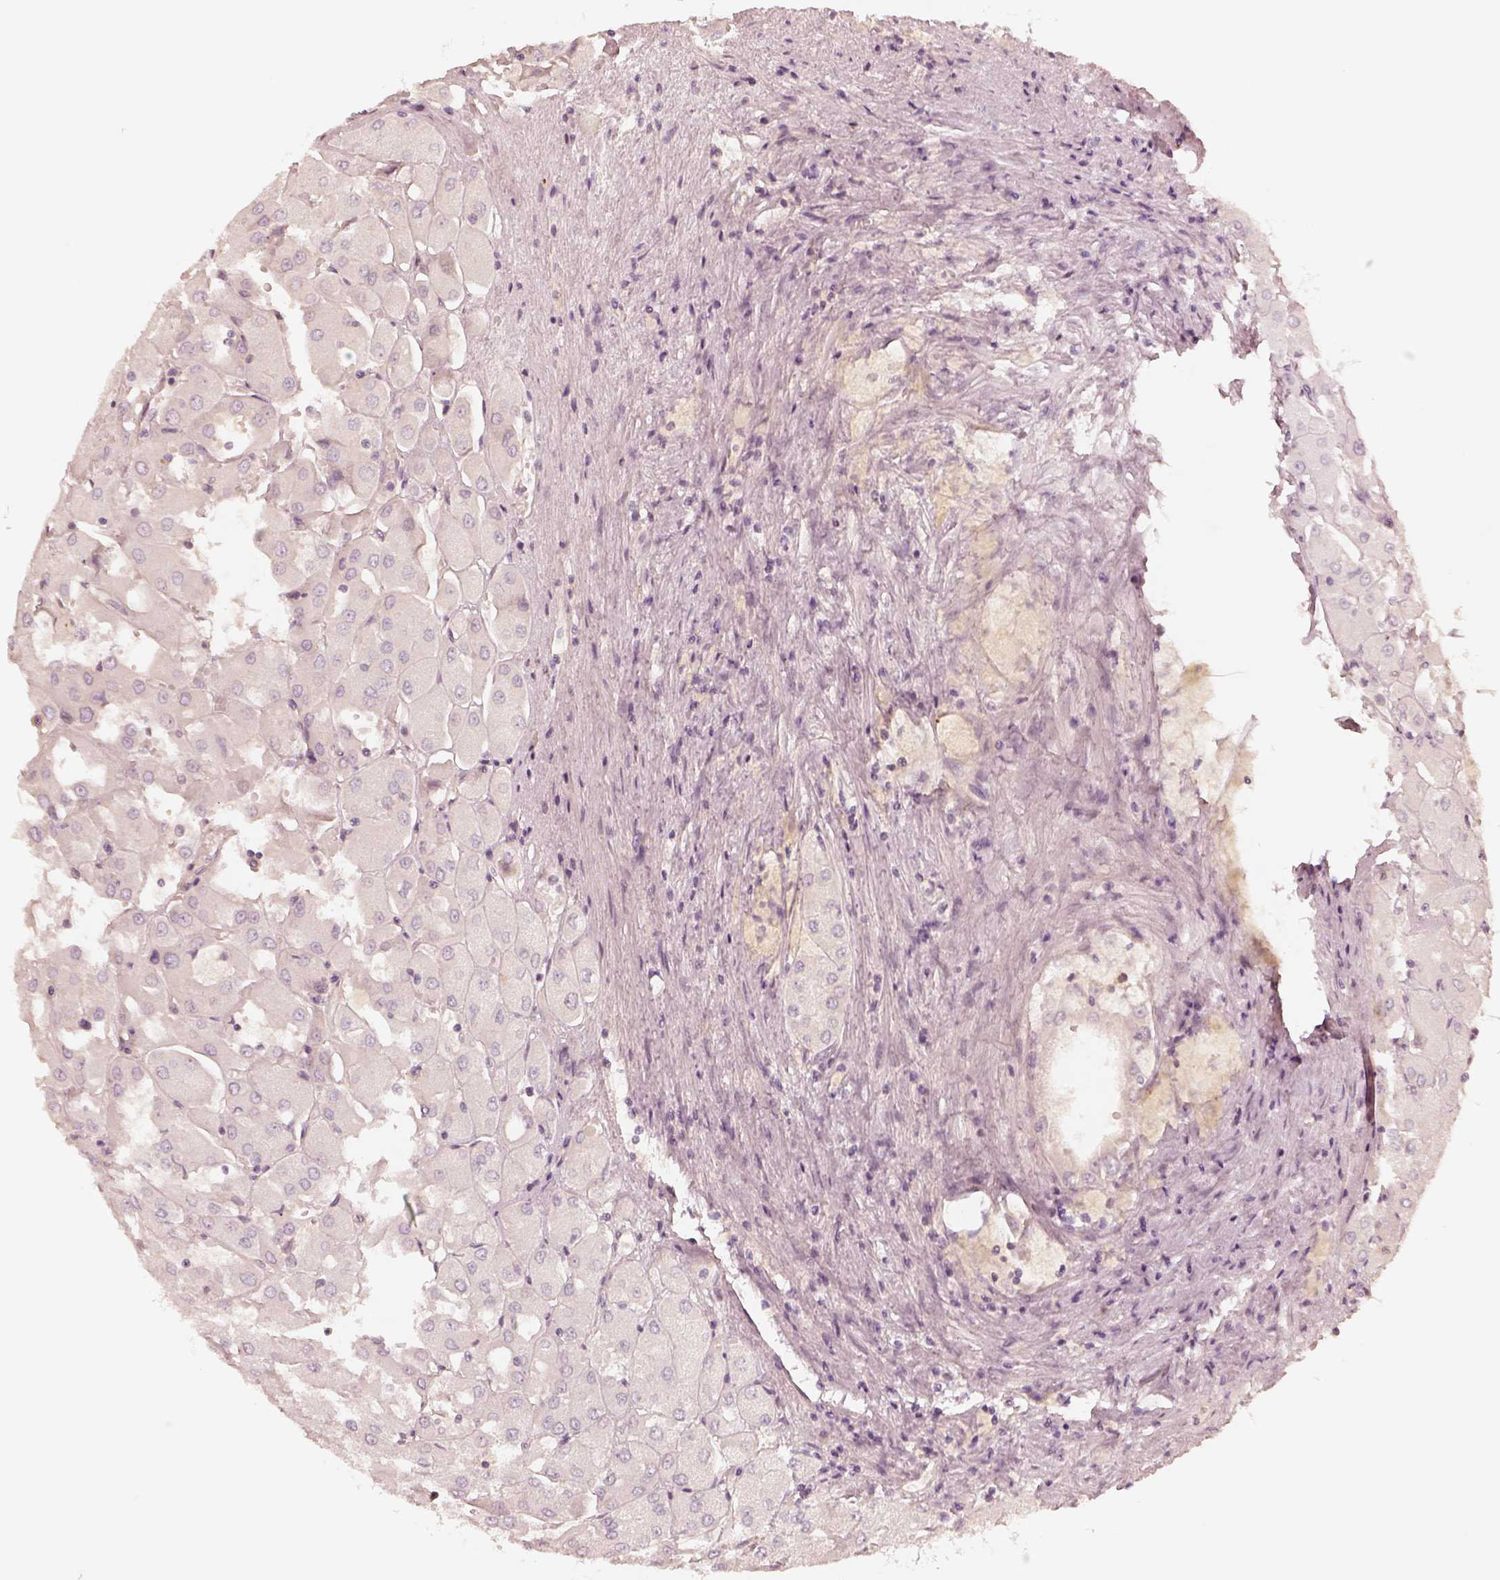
{"staining": {"intensity": "negative", "quantity": "none", "location": "none"}, "tissue": "renal cancer", "cell_type": "Tumor cells", "image_type": "cancer", "snomed": [{"axis": "morphology", "description": "Adenocarcinoma, NOS"}, {"axis": "topography", "description": "Kidney"}], "caption": "Renal adenocarcinoma was stained to show a protein in brown. There is no significant expression in tumor cells.", "gene": "GORASP2", "patient": {"sex": "male", "age": 72}}